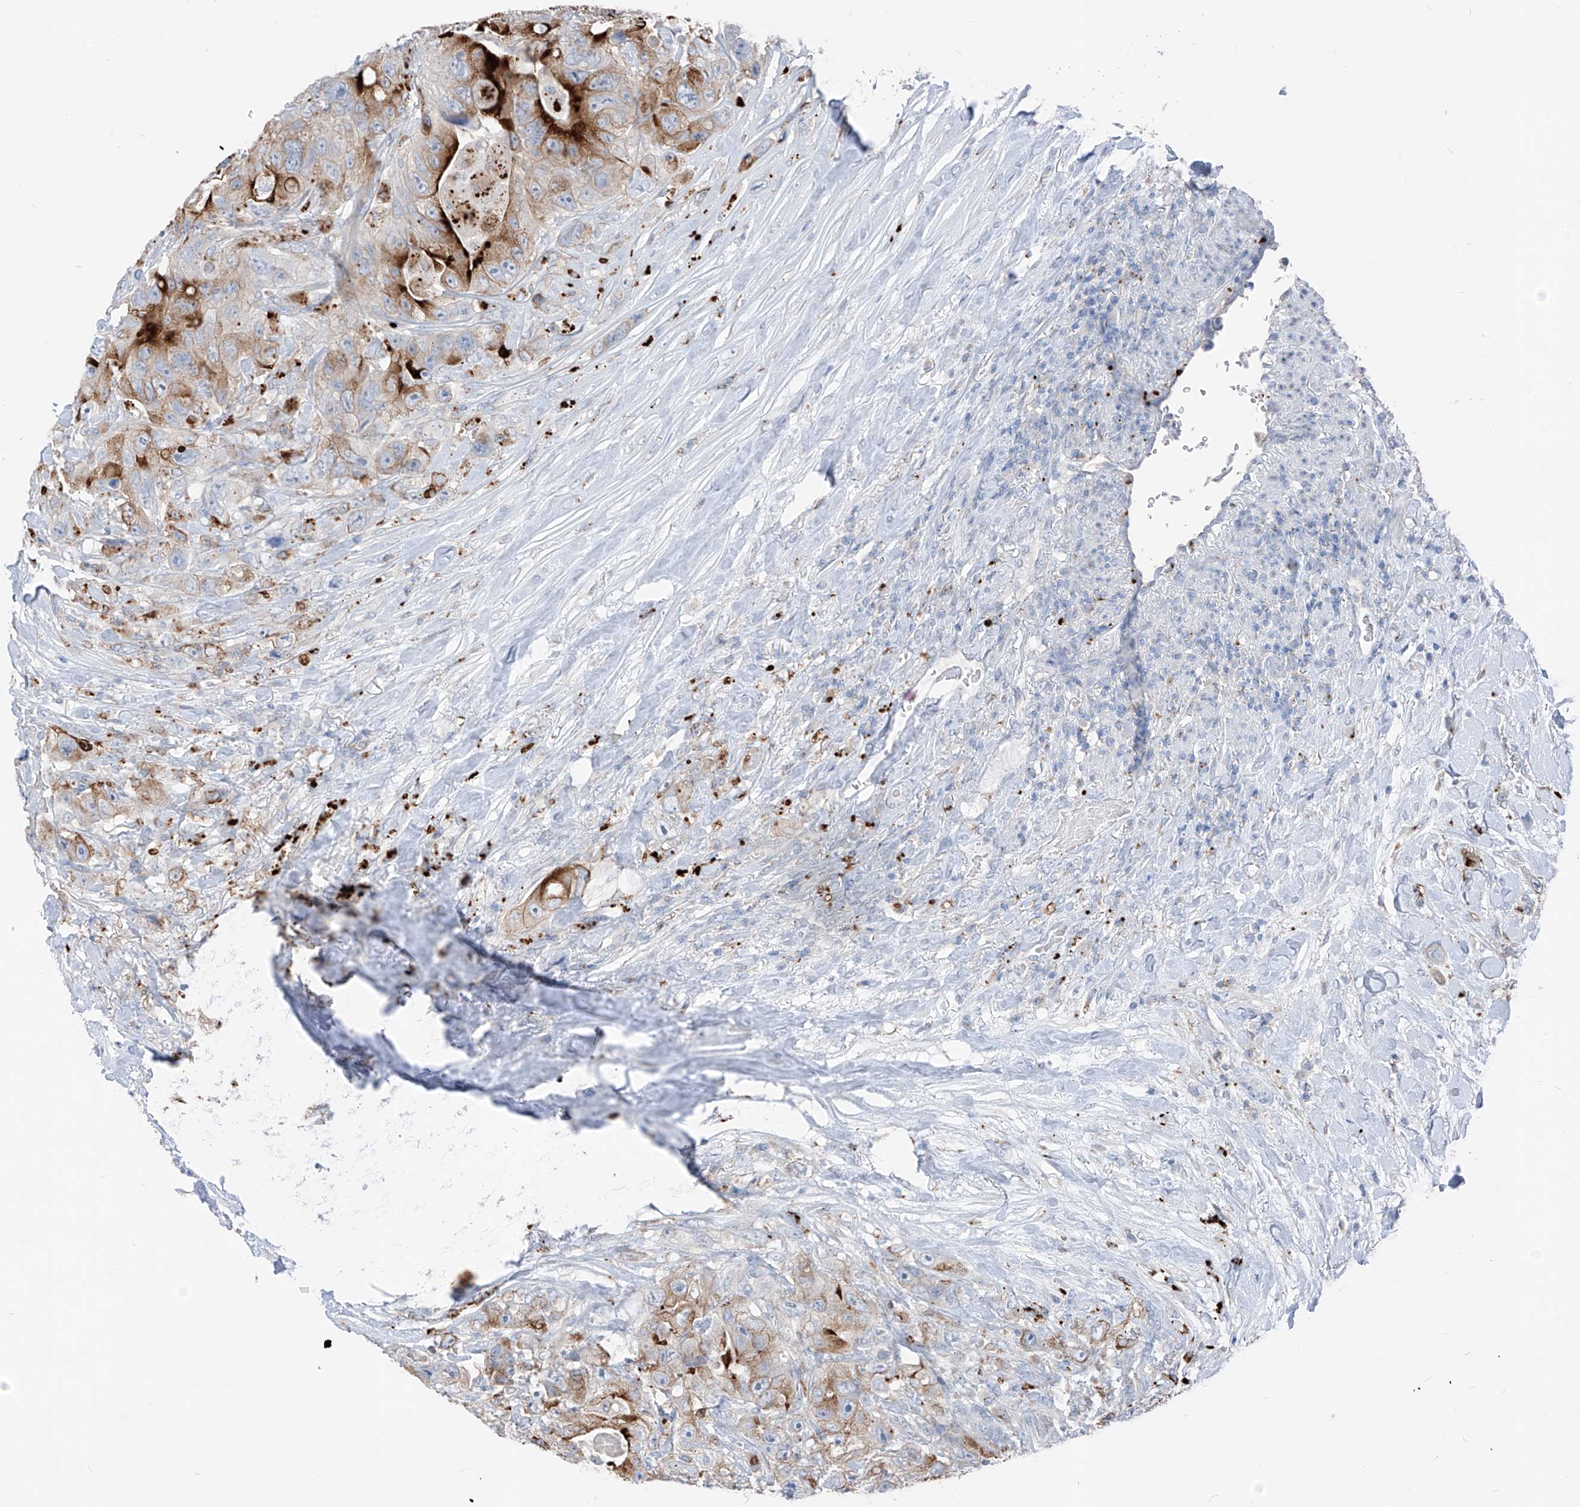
{"staining": {"intensity": "strong", "quantity": "25%-75%", "location": "cytoplasmic/membranous"}, "tissue": "colorectal cancer", "cell_type": "Tumor cells", "image_type": "cancer", "snomed": [{"axis": "morphology", "description": "Adenocarcinoma, NOS"}, {"axis": "topography", "description": "Colon"}], "caption": "IHC staining of colorectal cancer, which reveals high levels of strong cytoplasmic/membranous expression in about 25%-75% of tumor cells indicating strong cytoplasmic/membranous protein staining. The staining was performed using DAB (3,3'-diaminobenzidine) (brown) for protein detection and nuclei were counterstained in hematoxylin (blue).", "gene": "GPR137C", "patient": {"sex": "female", "age": 46}}